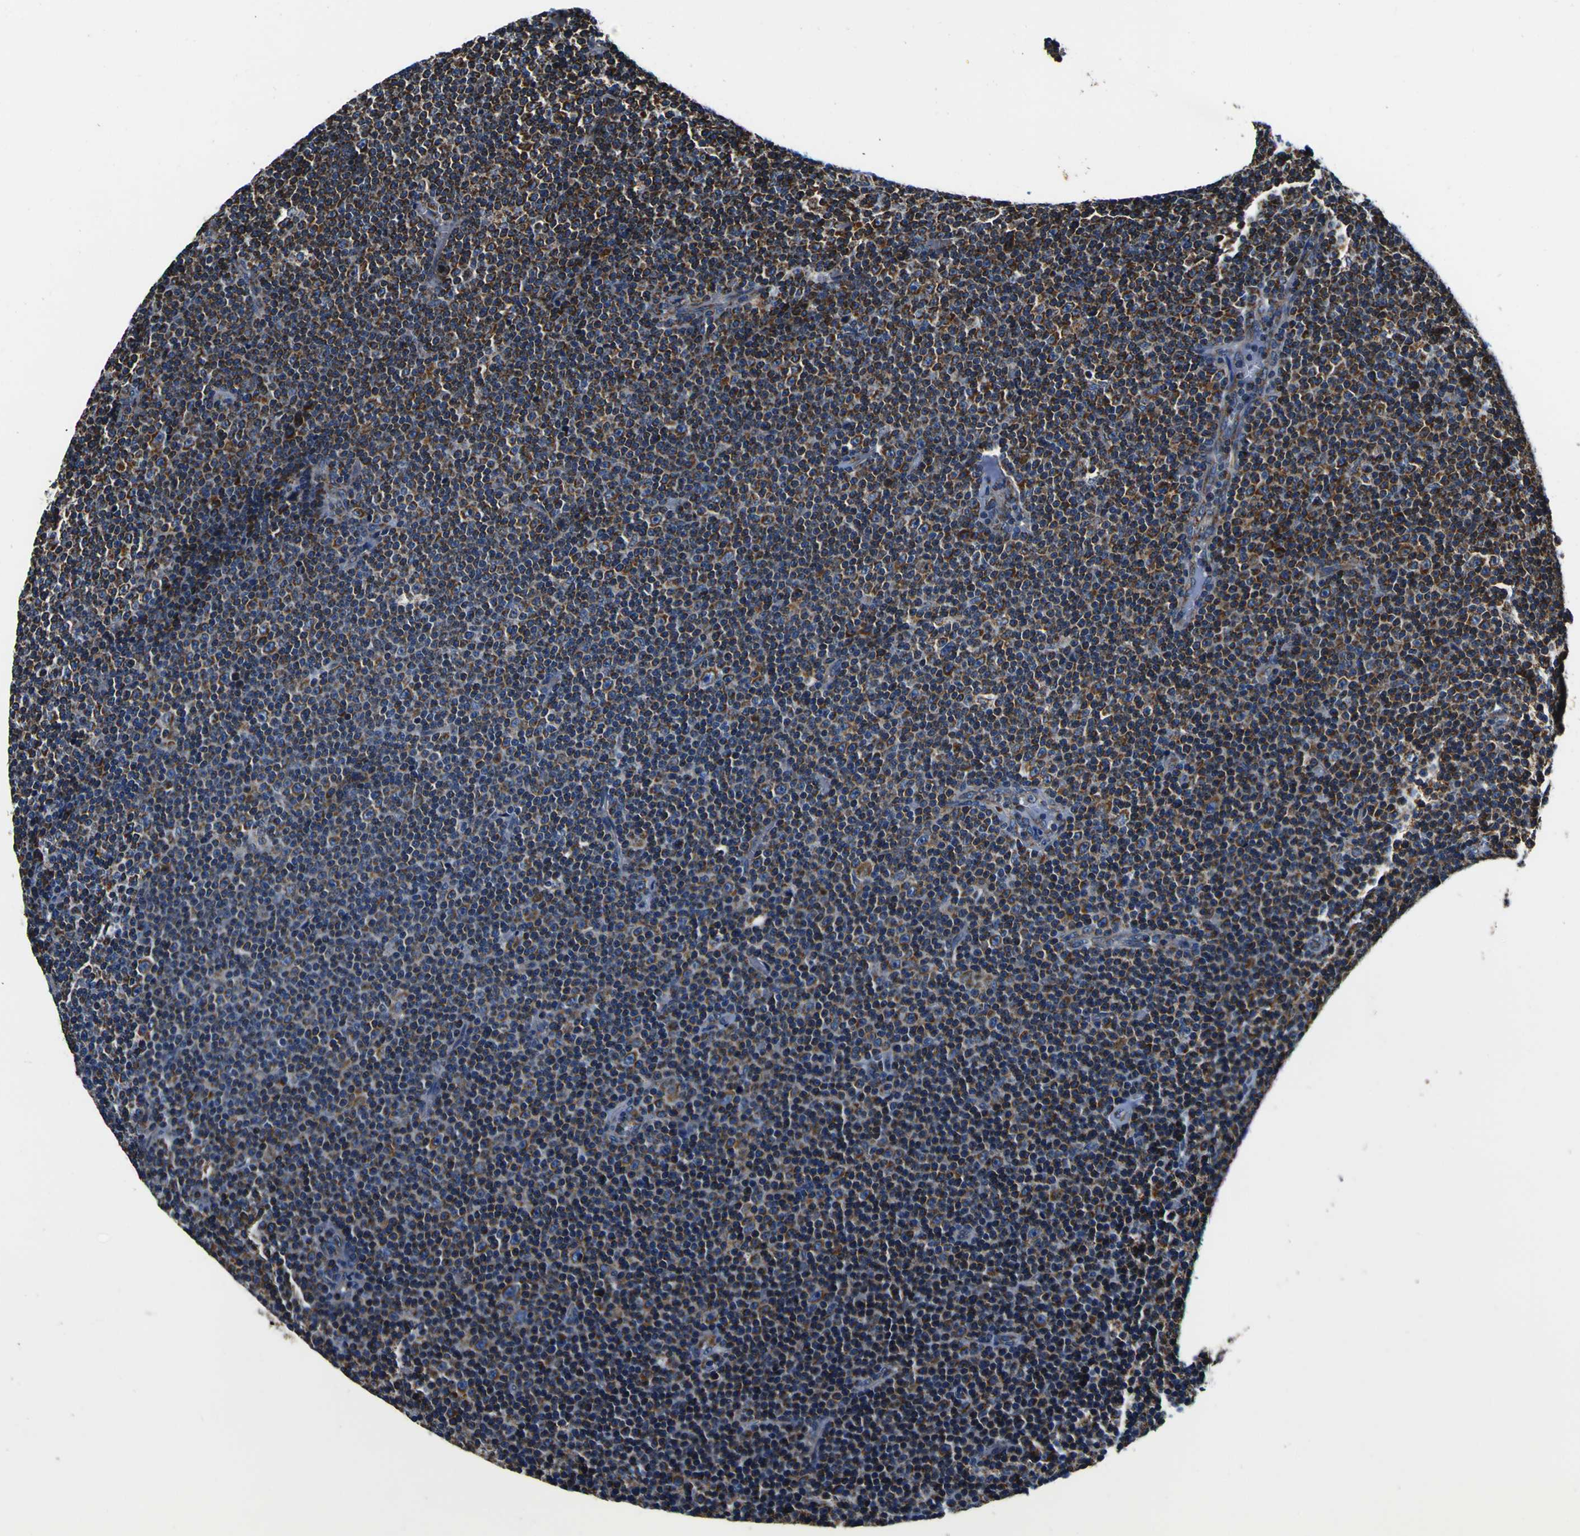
{"staining": {"intensity": "strong", "quantity": "25%-75%", "location": "cytoplasmic/membranous"}, "tissue": "lymphoma", "cell_type": "Tumor cells", "image_type": "cancer", "snomed": [{"axis": "morphology", "description": "Malignant lymphoma, non-Hodgkin's type, Low grade"}, {"axis": "topography", "description": "Lymph node"}], "caption": "Immunohistochemical staining of low-grade malignant lymphoma, non-Hodgkin's type shows strong cytoplasmic/membranous protein expression in approximately 25%-75% of tumor cells. The staining was performed using DAB (3,3'-diaminobenzidine) to visualize the protein expression in brown, while the nuclei were stained in blue with hematoxylin (Magnification: 20x).", "gene": "PTRH2", "patient": {"sex": "female", "age": 67}}